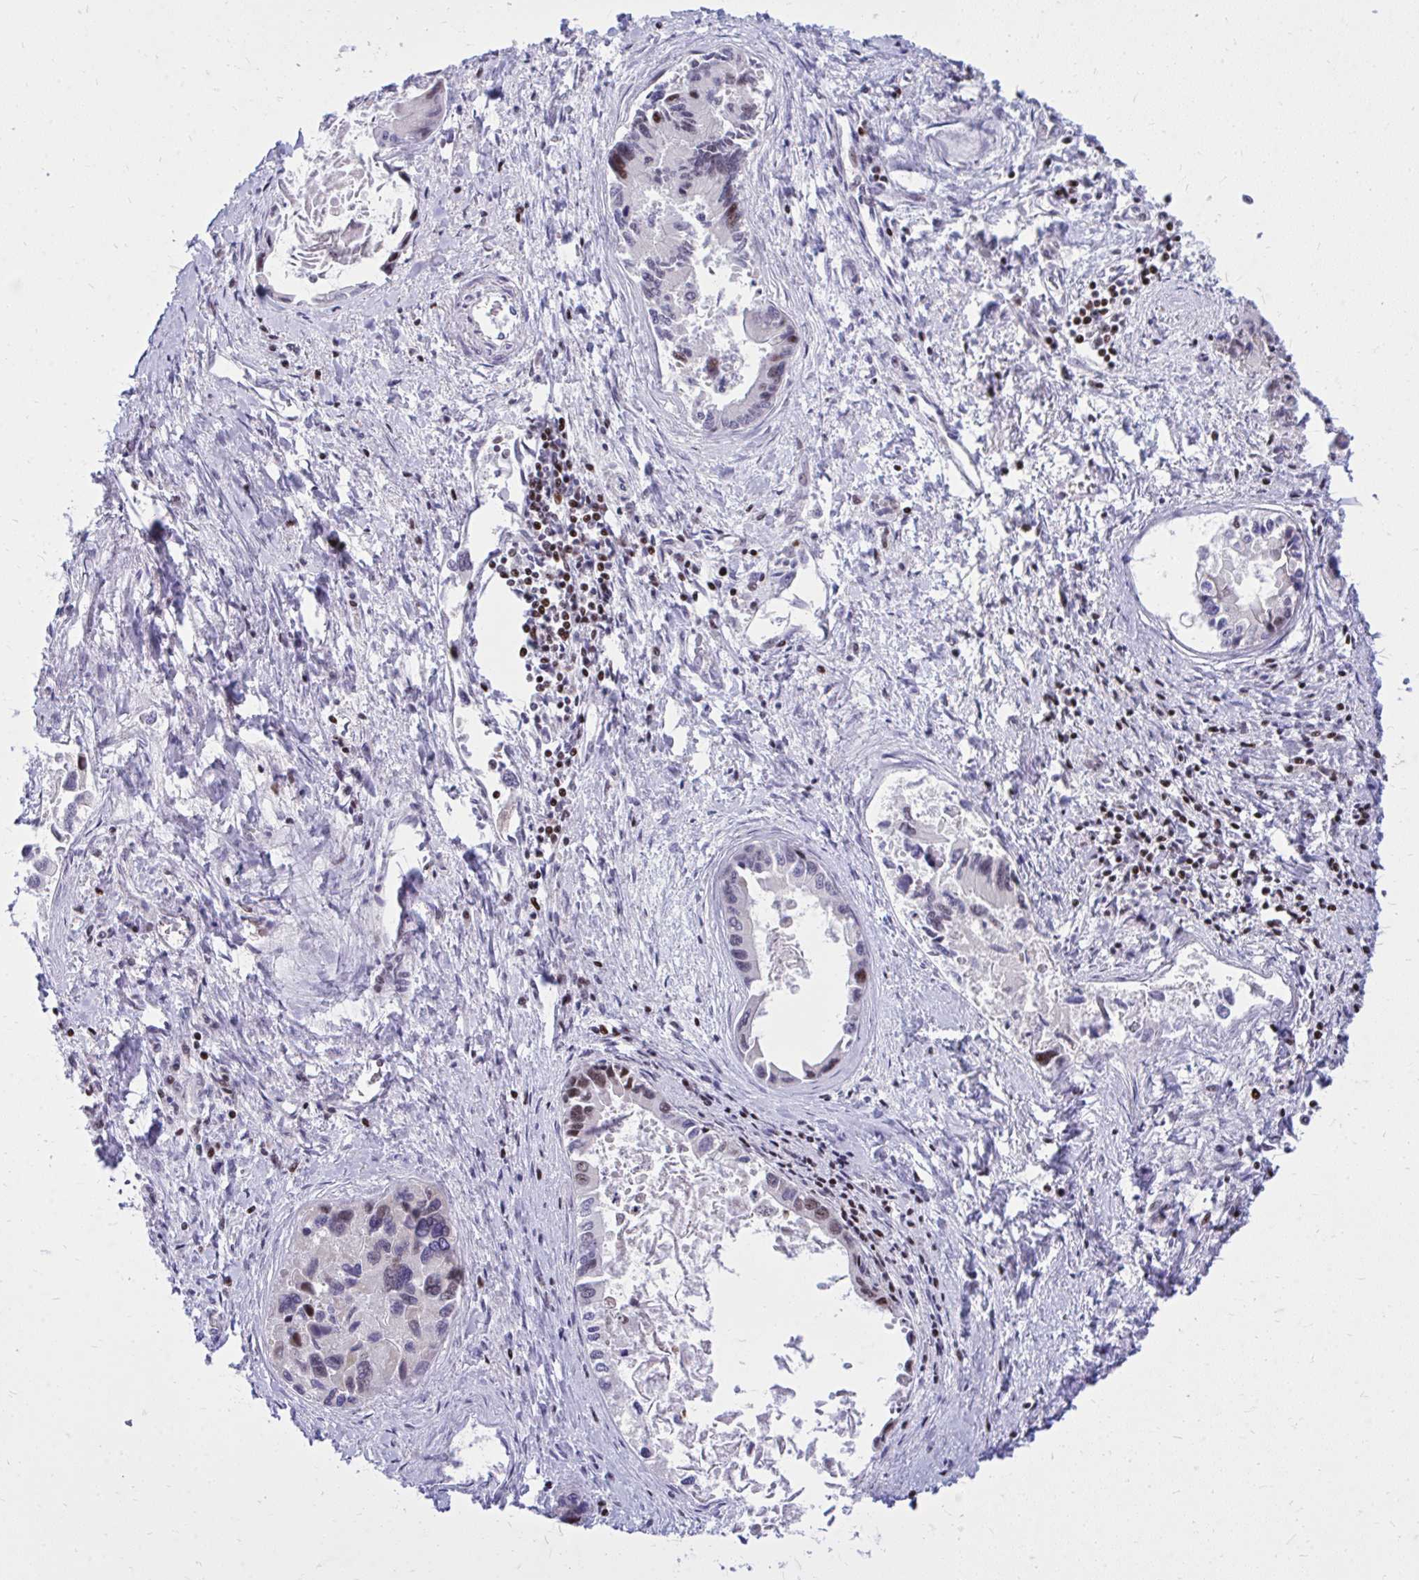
{"staining": {"intensity": "moderate", "quantity": "<25%", "location": "nuclear"}, "tissue": "liver cancer", "cell_type": "Tumor cells", "image_type": "cancer", "snomed": [{"axis": "morphology", "description": "Cholangiocarcinoma"}, {"axis": "topography", "description": "Liver"}], "caption": "About <25% of tumor cells in liver cancer (cholangiocarcinoma) demonstrate moderate nuclear protein positivity as visualized by brown immunohistochemical staining.", "gene": "C14orf39", "patient": {"sex": "male", "age": 66}}